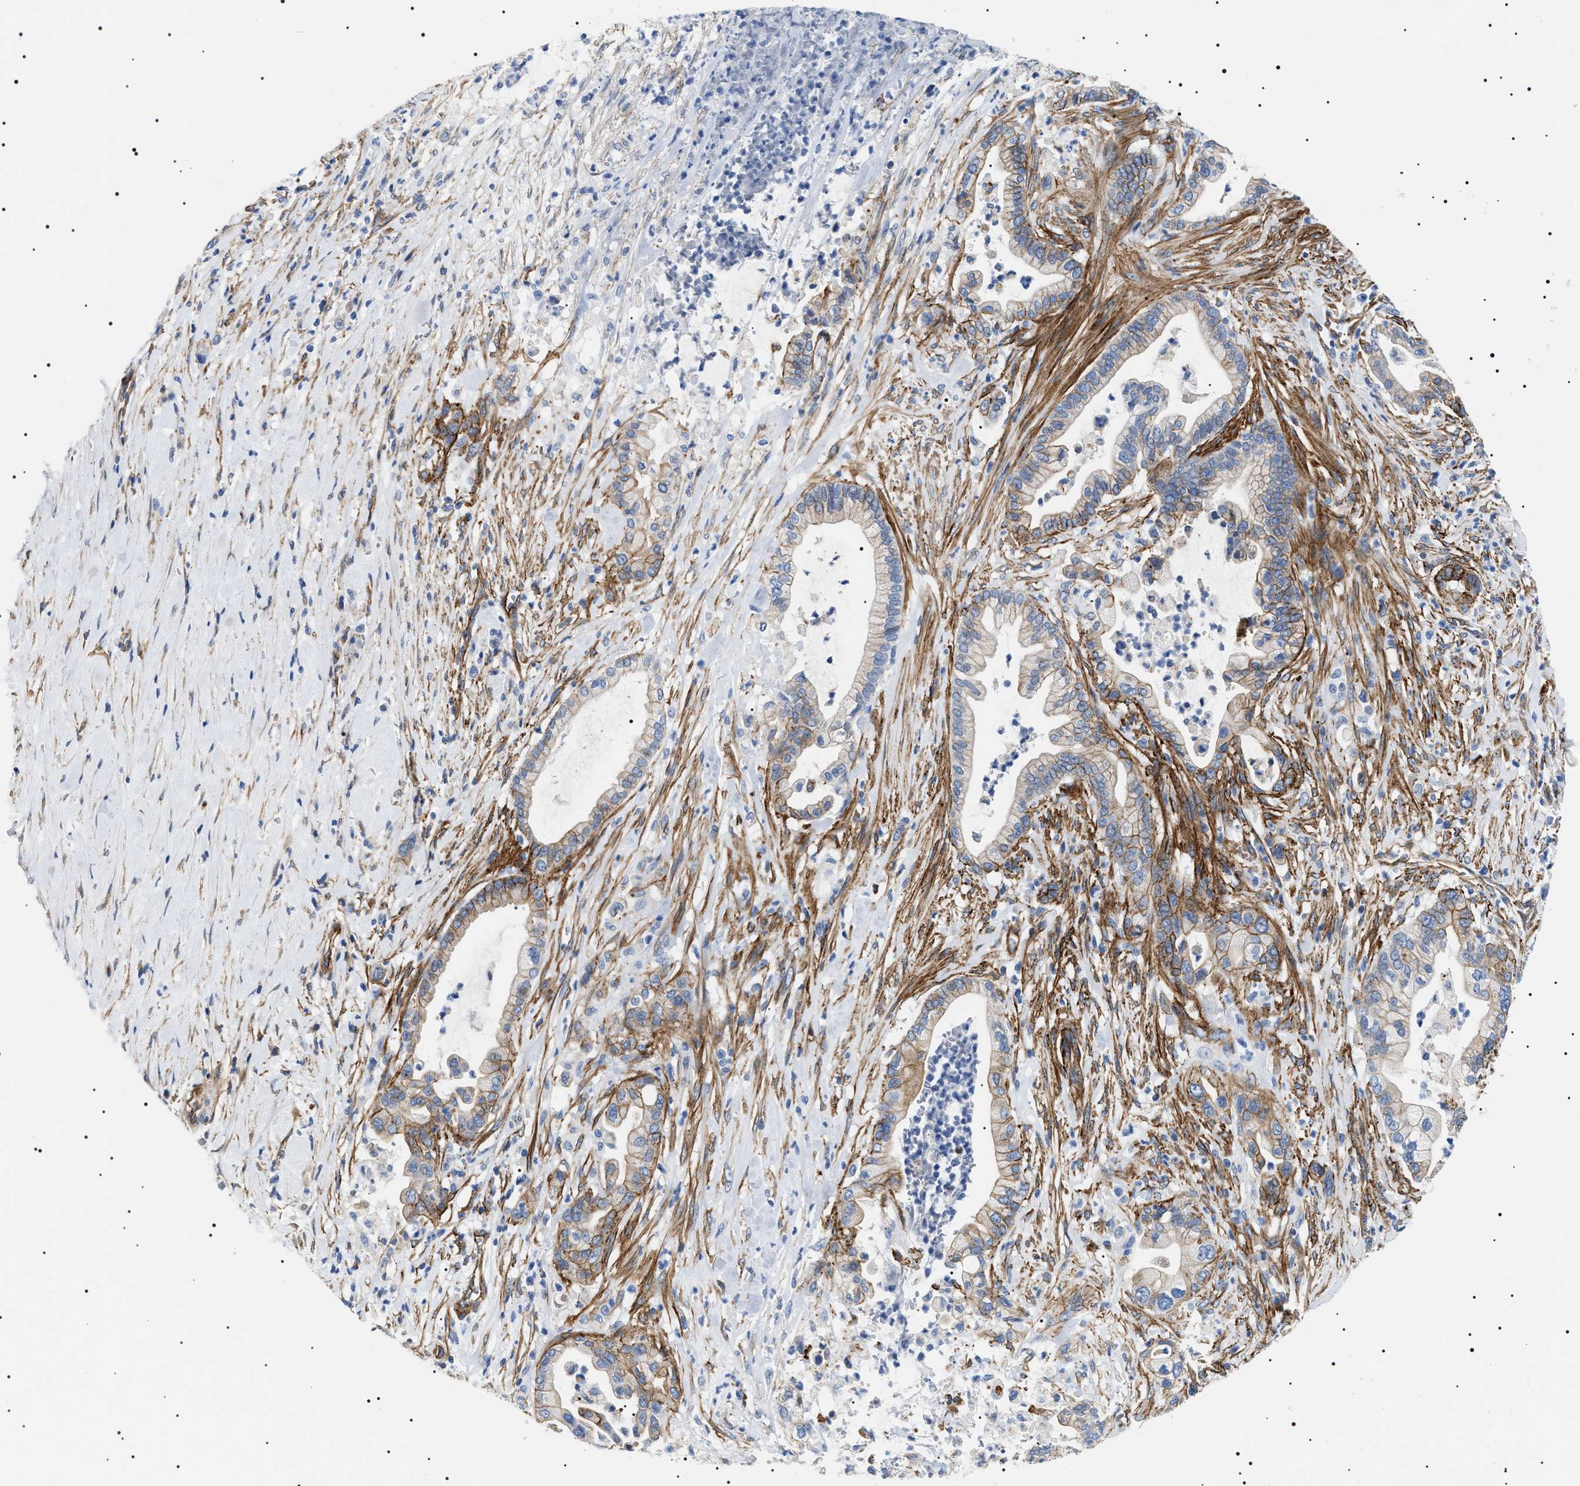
{"staining": {"intensity": "moderate", "quantity": "25%-75%", "location": "cytoplasmic/membranous"}, "tissue": "pancreatic cancer", "cell_type": "Tumor cells", "image_type": "cancer", "snomed": [{"axis": "morphology", "description": "Adenocarcinoma, NOS"}, {"axis": "topography", "description": "Pancreas"}], "caption": "Brown immunohistochemical staining in human pancreatic cancer (adenocarcinoma) displays moderate cytoplasmic/membranous positivity in about 25%-75% of tumor cells.", "gene": "TMEM222", "patient": {"sex": "male", "age": 69}}